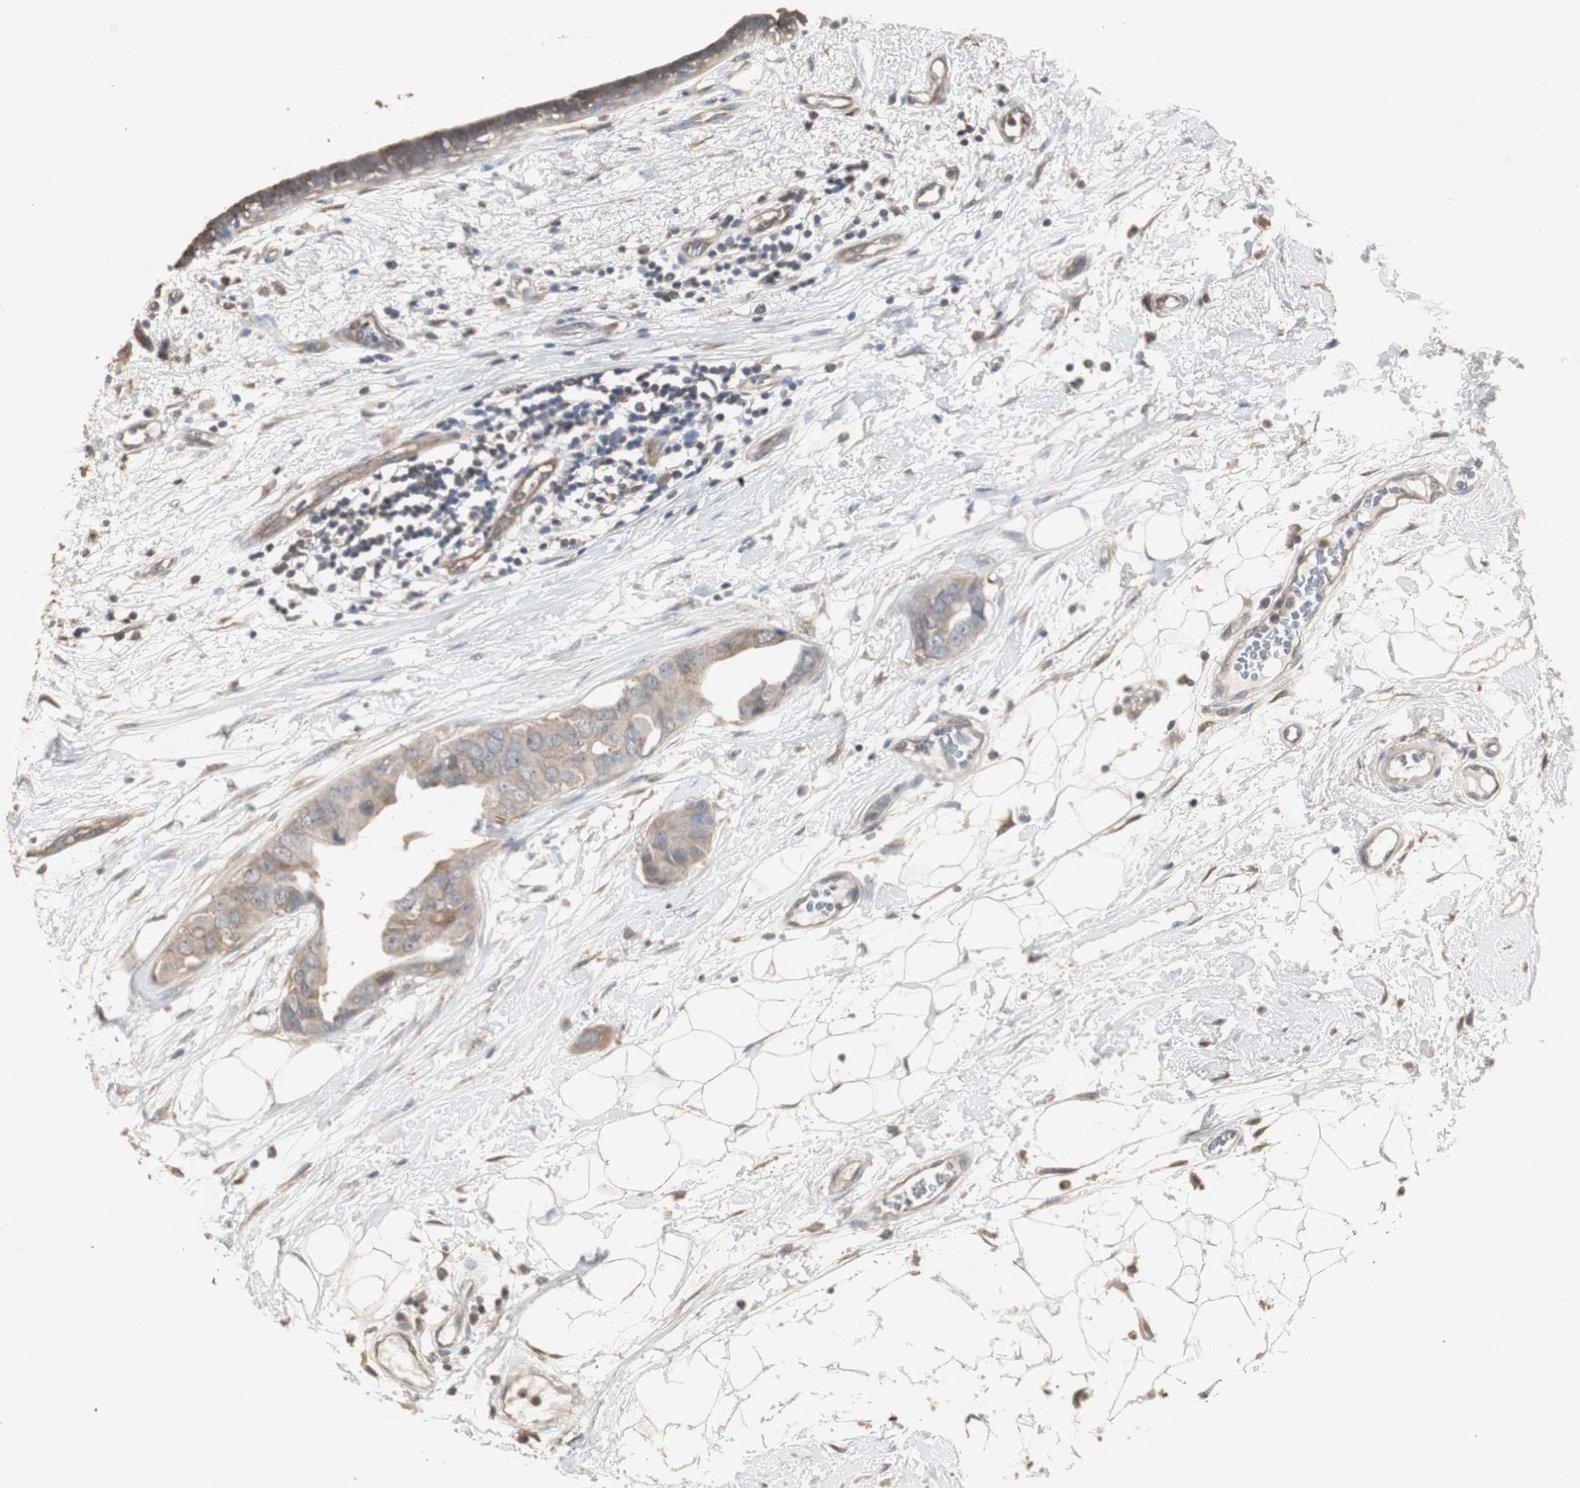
{"staining": {"intensity": "weak", "quantity": ">75%", "location": "cytoplasmic/membranous"}, "tissue": "breast cancer", "cell_type": "Tumor cells", "image_type": "cancer", "snomed": [{"axis": "morphology", "description": "Duct carcinoma"}, {"axis": "topography", "description": "Breast"}], "caption": "Breast cancer was stained to show a protein in brown. There is low levels of weak cytoplasmic/membranous positivity in about >75% of tumor cells.", "gene": "HPRT1", "patient": {"sex": "female", "age": 40}}